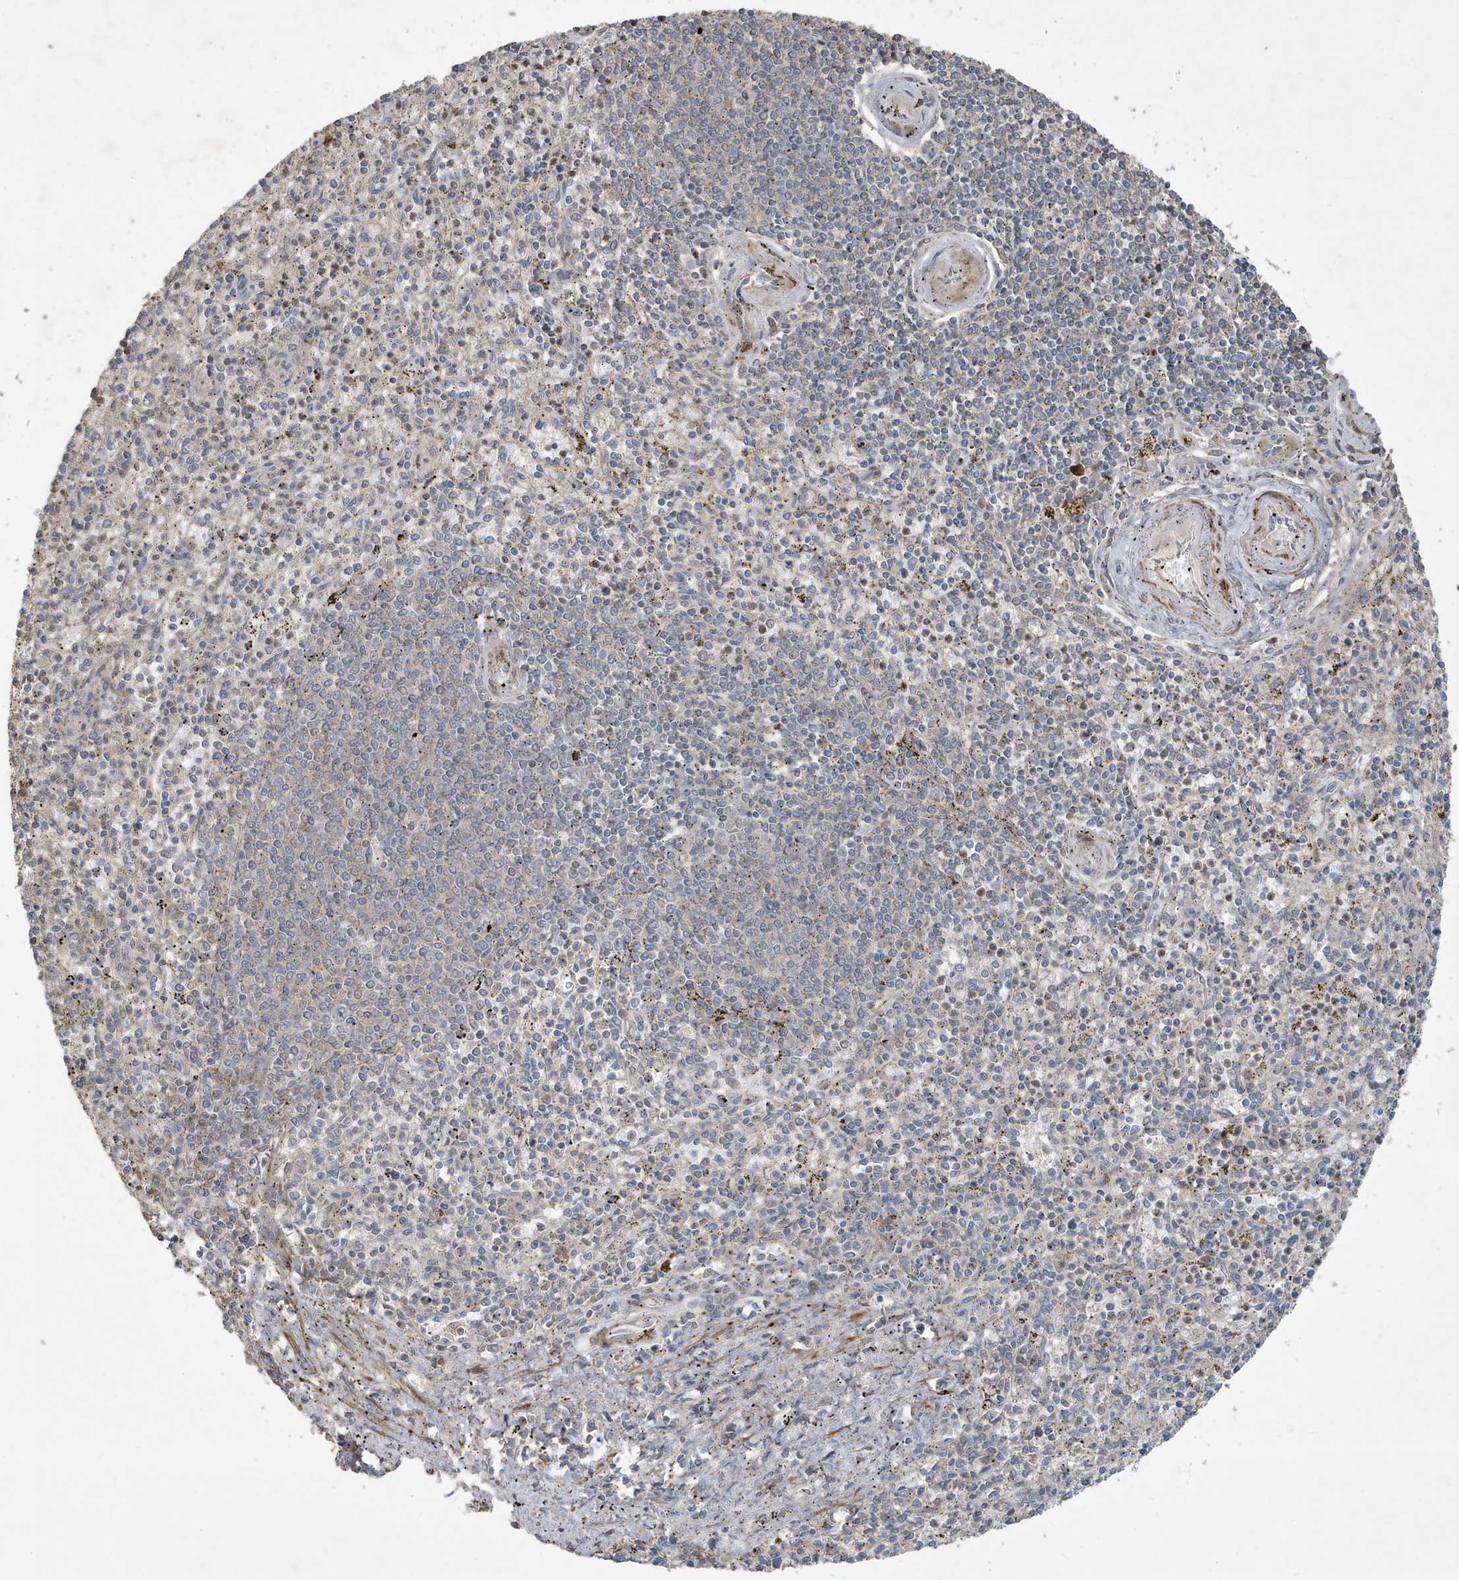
{"staining": {"intensity": "negative", "quantity": "none", "location": "none"}, "tissue": "spleen", "cell_type": "Cells in red pulp", "image_type": "normal", "snomed": [{"axis": "morphology", "description": "Normal tissue, NOS"}, {"axis": "topography", "description": "Spleen"}], "caption": "Immunohistochemistry photomicrograph of unremarkable human spleen stained for a protein (brown), which reveals no positivity in cells in red pulp. (Stains: DAB immunohistochemistry with hematoxylin counter stain, Microscopy: brightfield microscopy at high magnification).", "gene": "PRRT3", "patient": {"sex": "male", "age": 72}}